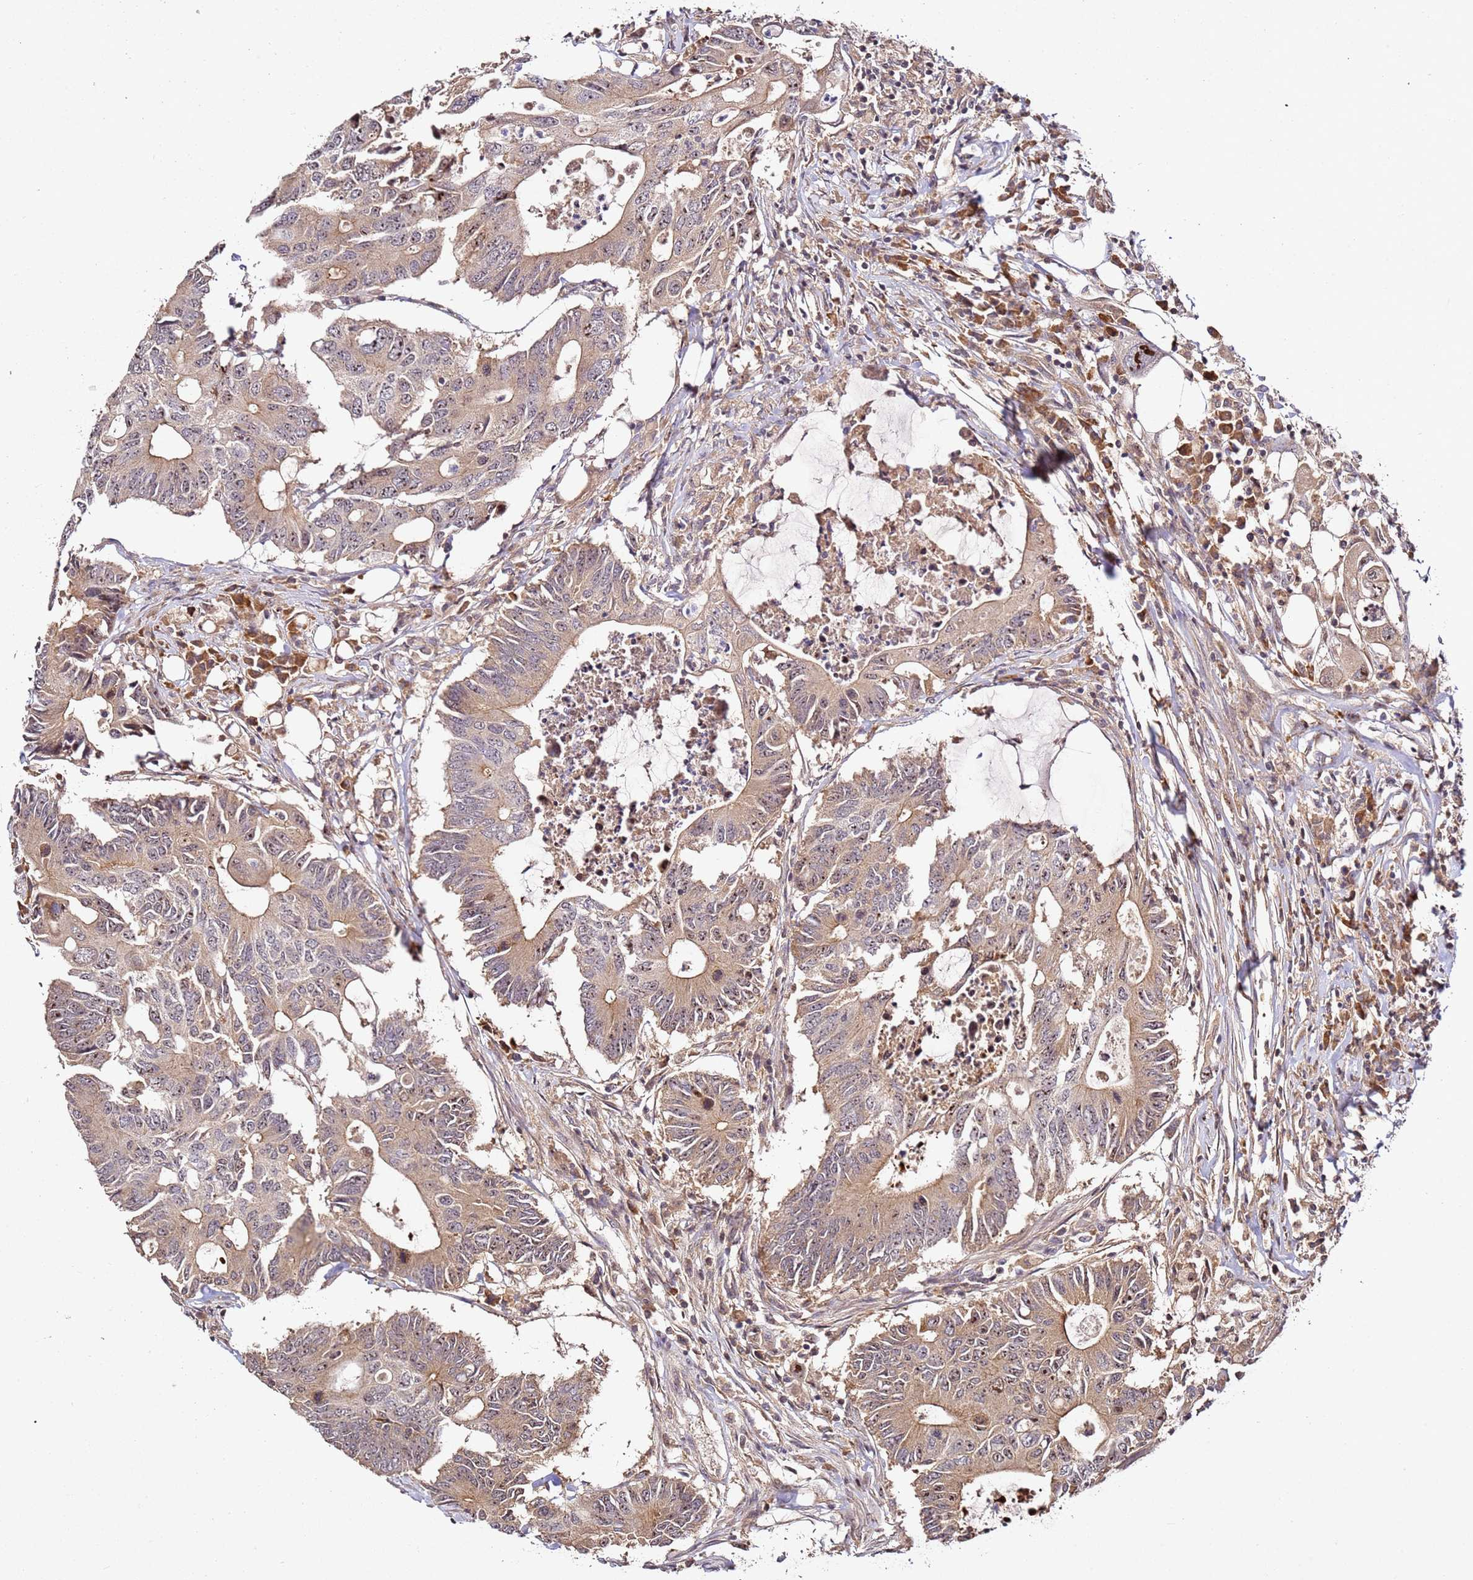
{"staining": {"intensity": "moderate", "quantity": ">75%", "location": "cytoplasmic/membranous,nuclear"}, "tissue": "colorectal cancer", "cell_type": "Tumor cells", "image_type": "cancer", "snomed": [{"axis": "morphology", "description": "Adenocarcinoma, NOS"}, {"axis": "topography", "description": "Colon"}], "caption": "Protein staining of adenocarcinoma (colorectal) tissue exhibits moderate cytoplasmic/membranous and nuclear expression in approximately >75% of tumor cells.", "gene": "DDX27", "patient": {"sex": "male", "age": 71}}